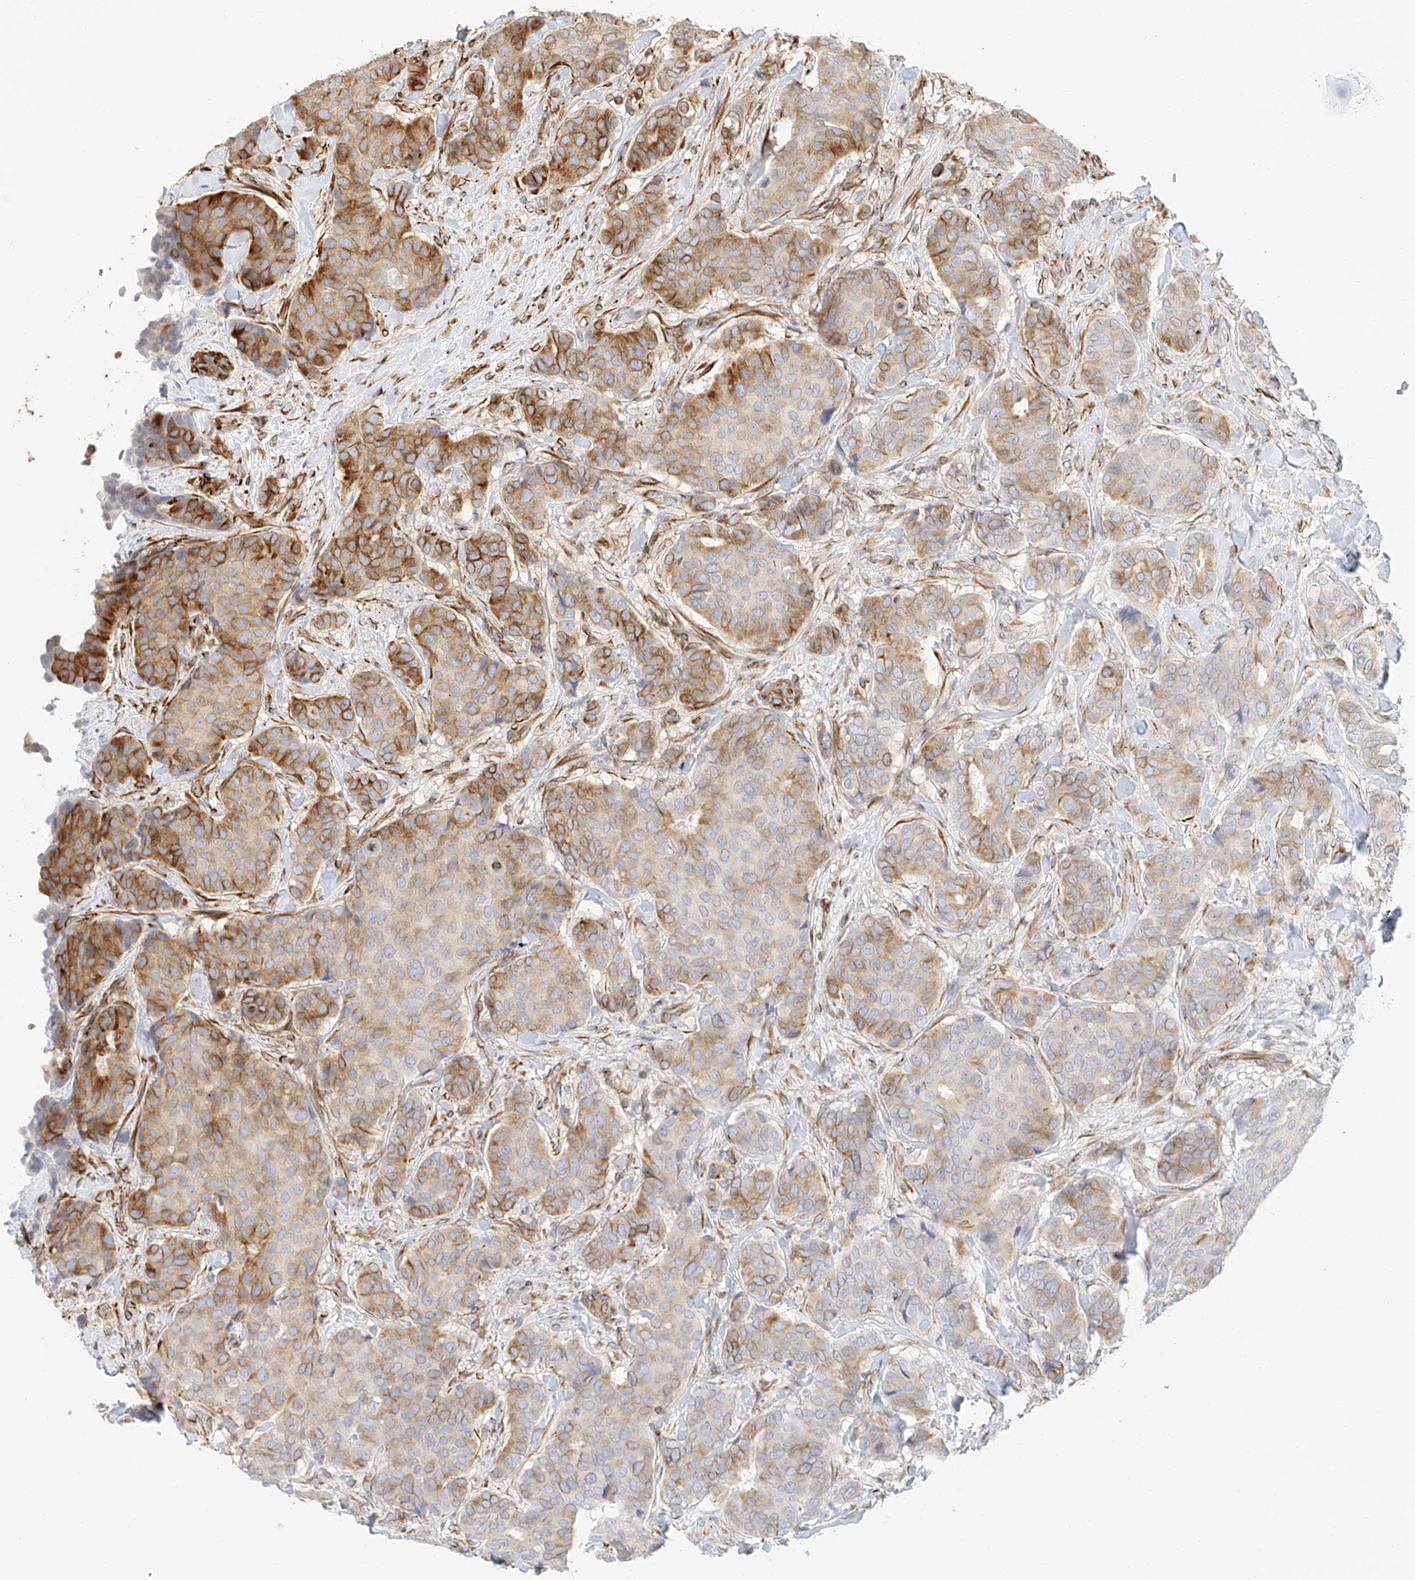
{"staining": {"intensity": "moderate", "quantity": "25%-75%", "location": "cytoplasmic/membranous"}, "tissue": "breast cancer", "cell_type": "Tumor cells", "image_type": "cancer", "snomed": [{"axis": "morphology", "description": "Duct carcinoma"}, {"axis": "topography", "description": "Breast"}], "caption": "IHC of human breast cancer exhibits medium levels of moderate cytoplasmic/membranous positivity in about 25%-75% of tumor cells. The staining was performed using DAB to visualize the protein expression in brown, while the nuclei were stained in blue with hematoxylin (Magnification: 20x).", "gene": "NAP1L1", "patient": {"sex": "female", "age": 75}}